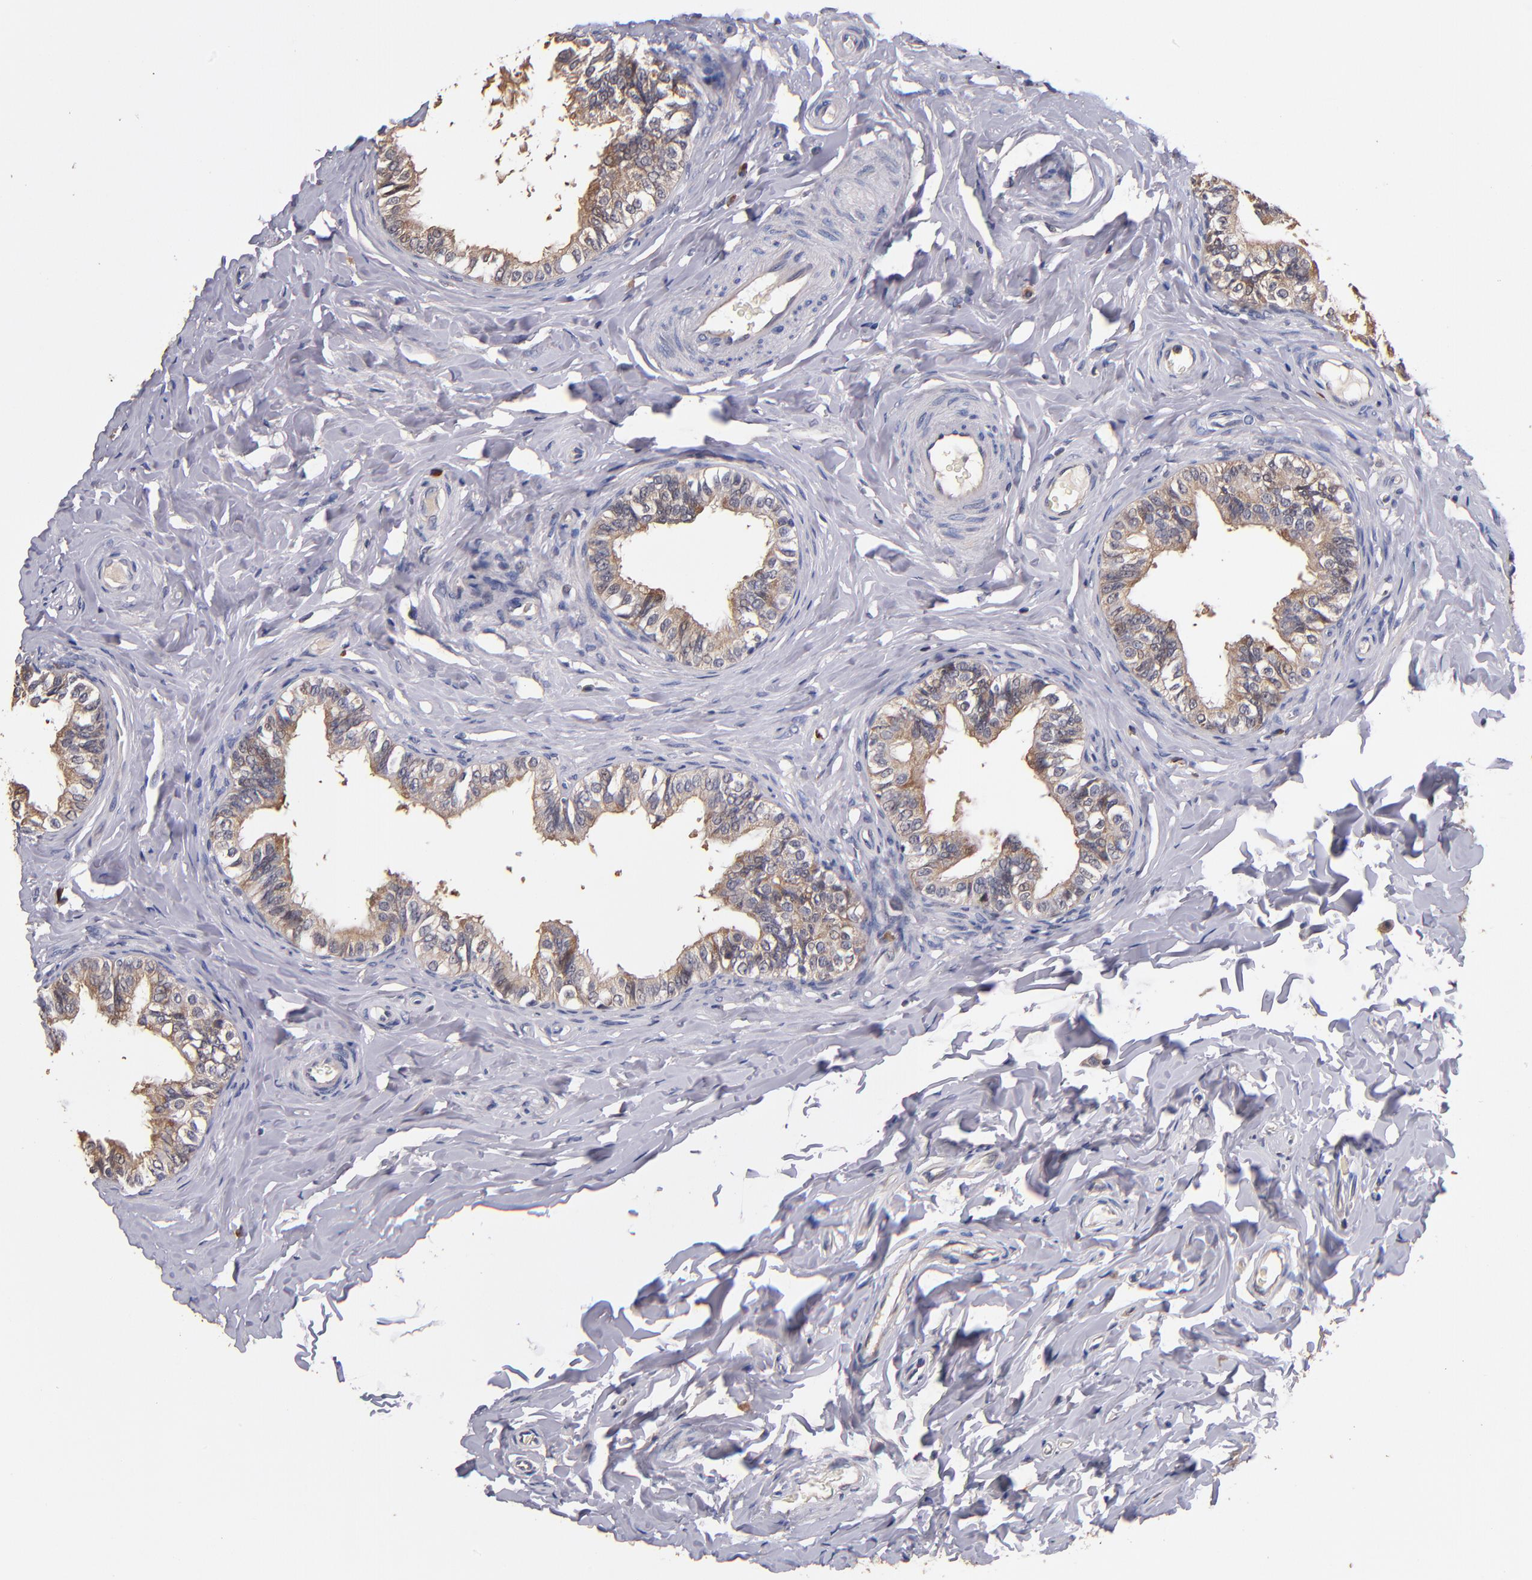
{"staining": {"intensity": "moderate", "quantity": ">75%", "location": "cytoplasmic/membranous"}, "tissue": "epididymis", "cell_type": "Glandular cells", "image_type": "normal", "snomed": [{"axis": "morphology", "description": "Normal tissue, NOS"}, {"axis": "topography", "description": "Soft tissue"}, {"axis": "topography", "description": "Epididymis"}], "caption": "Immunohistochemistry (IHC) of normal epididymis demonstrates medium levels of moderate cytoplasmic/membranous expression in about >75% of glandular cells.", "gene": "TTLL12", "patient": {"sex": "male", "age": 26}}